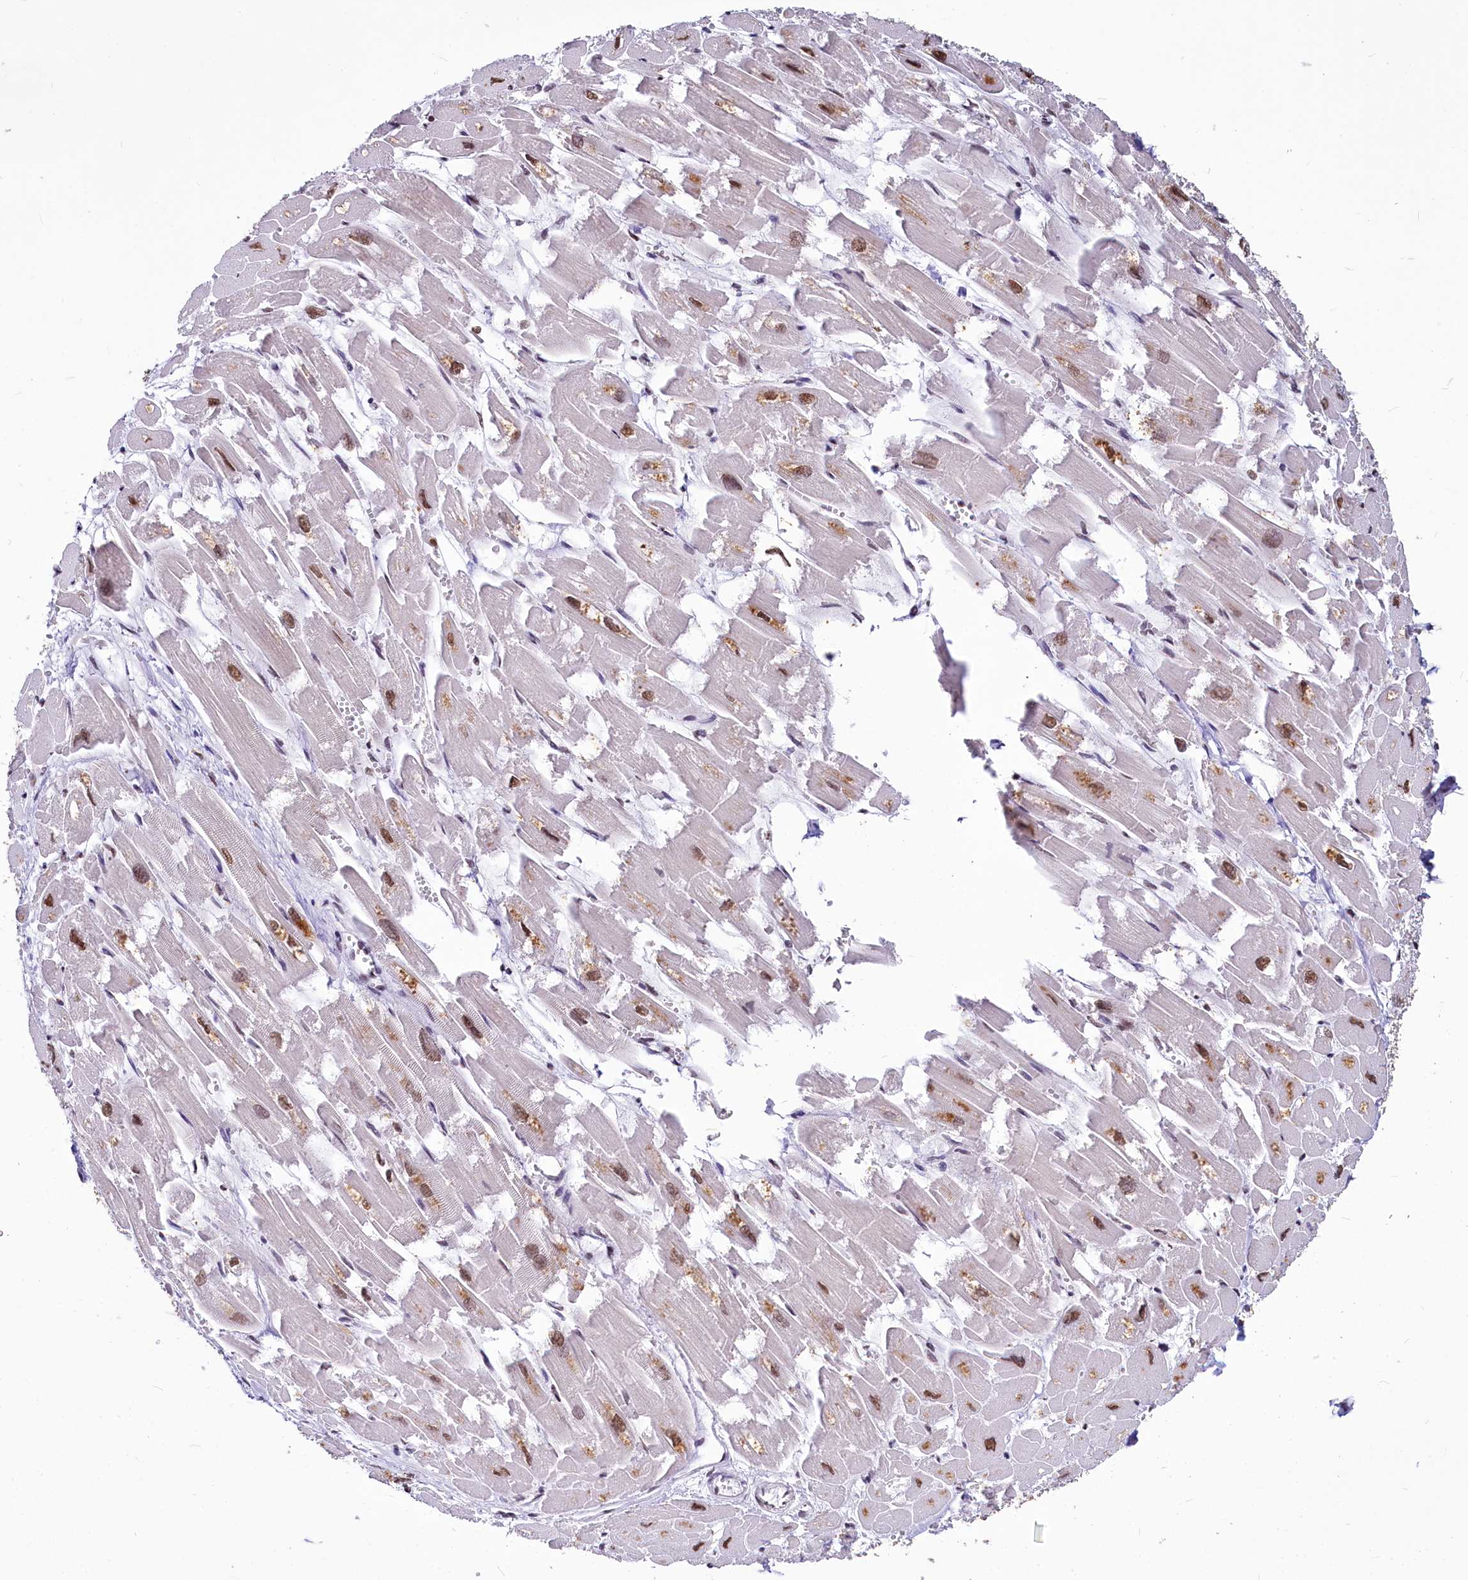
{"staining": {"intensity": "moderate", "quantity": ">75%", "location": "cytoplasmic/membranous,nuclear"}, "tissue": "heart muscle", "cell_type": "Cardiomyocytes", "image_type": "normal", "snomed": [{"axis": "morphology", "description": "Normal tissue, NOS"}, {"axis": "topography", "description": "Heart"}], "caption": "The micrograph demonstrates staining of normal heart muscle, revealing moderate cytoplasmic/membranous,nuclear protein positivity (brown color) within cardiomyocytes.", "gene": "PARPBP", "patient": {"sex": "male", "age": 54}}